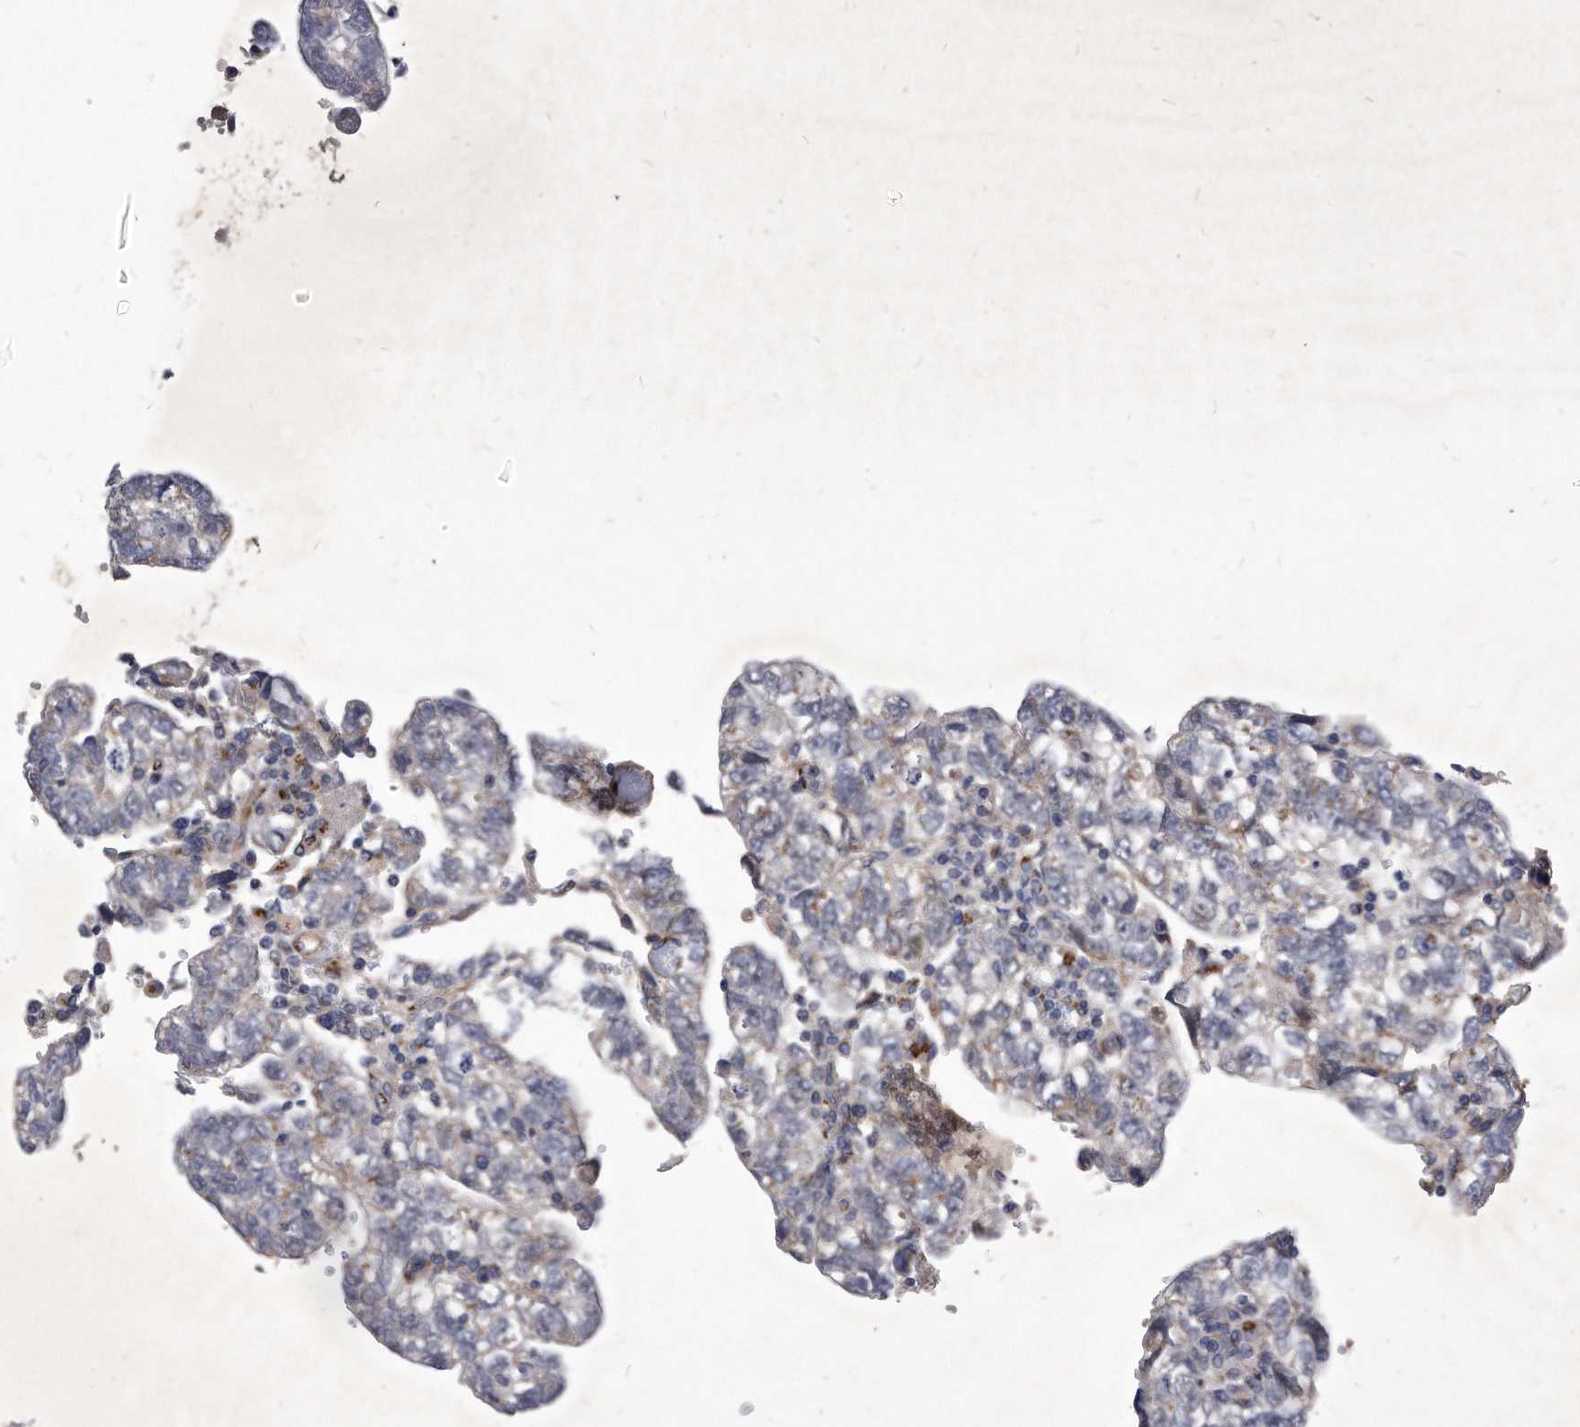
{"staining": {"intensity": "weak", "quantity": "<25%", "location": "cytoplasmic/membranous"}, "tissue": "testis cancer", "cell_type": "Tumor cells", "image_type": "cancer", "snomed": [{"axis": "morphology", "description": "Carcinoma, Embryonal, NOS"}, {"axis": "topography", "description": "Testis"}], "caption": "Testis embryonal carcinoma stained for a protein using IHC demonstrates no positivity tumor cells.", "gene": "MGAT4A", "patient": {"sex": "male", "age": 36}}